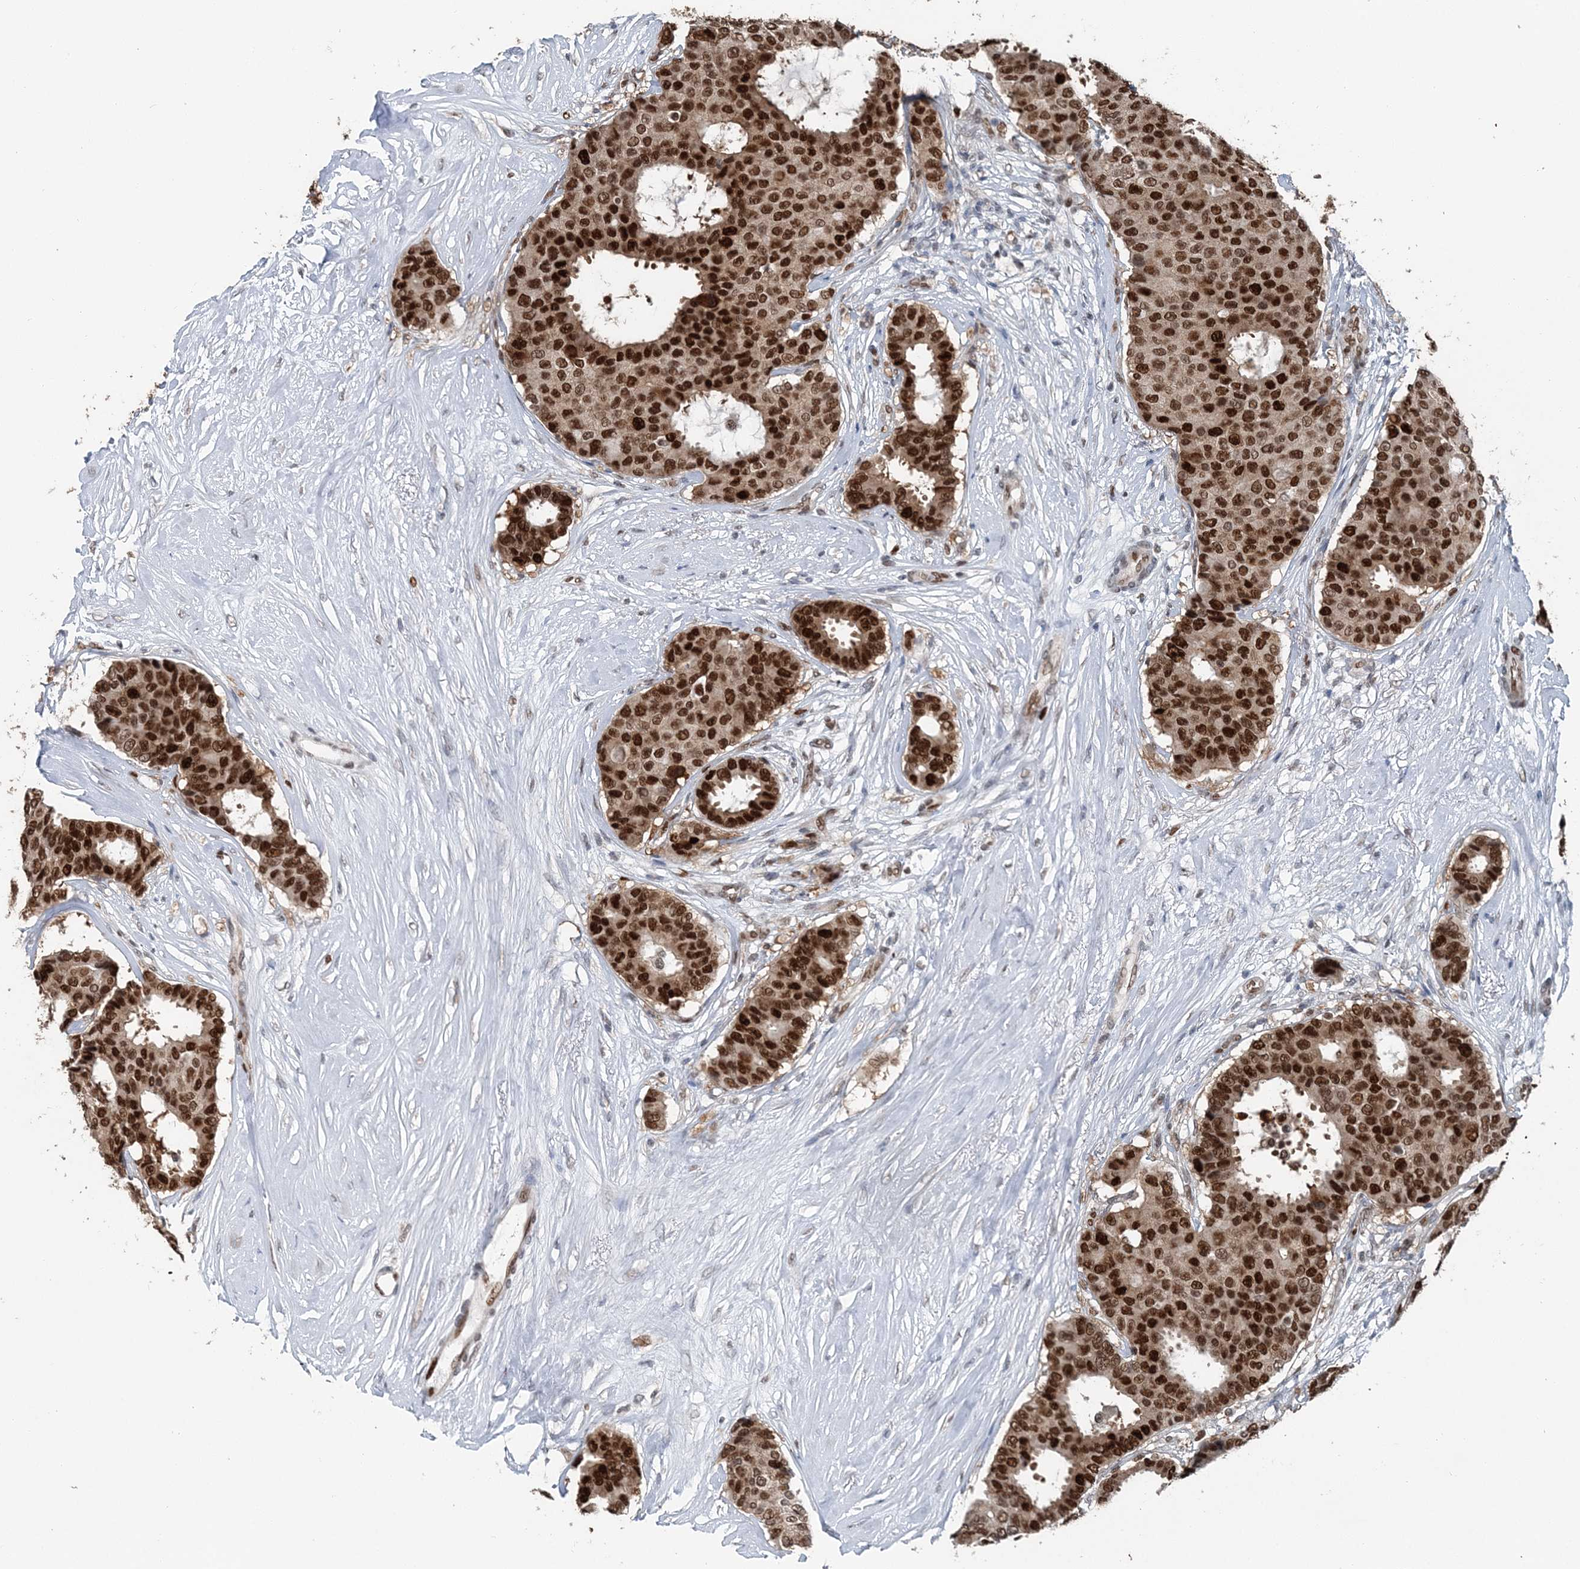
{"staining": {"intensity": "strong", "quantity": ">75%", "location": "nuclear"}, "tissue": "breast cancer", "cell_type": "Tumor cells", "image_type": "cancer", "snomed": [{"axis": "morphology", "description": "Duct carcinoma"}, {"axis": "topography", "description": "Breast"}], "caption": "Protein expression analysis of infiltrating ductal carcinoma (breast) exhibits strong nuclear expression in about >75% of tumor cells. (Brightfield microscopy of DAB IHC at high magnification).", "gene": "HAT1", "patient": {"sex": "female", "age": 75}}